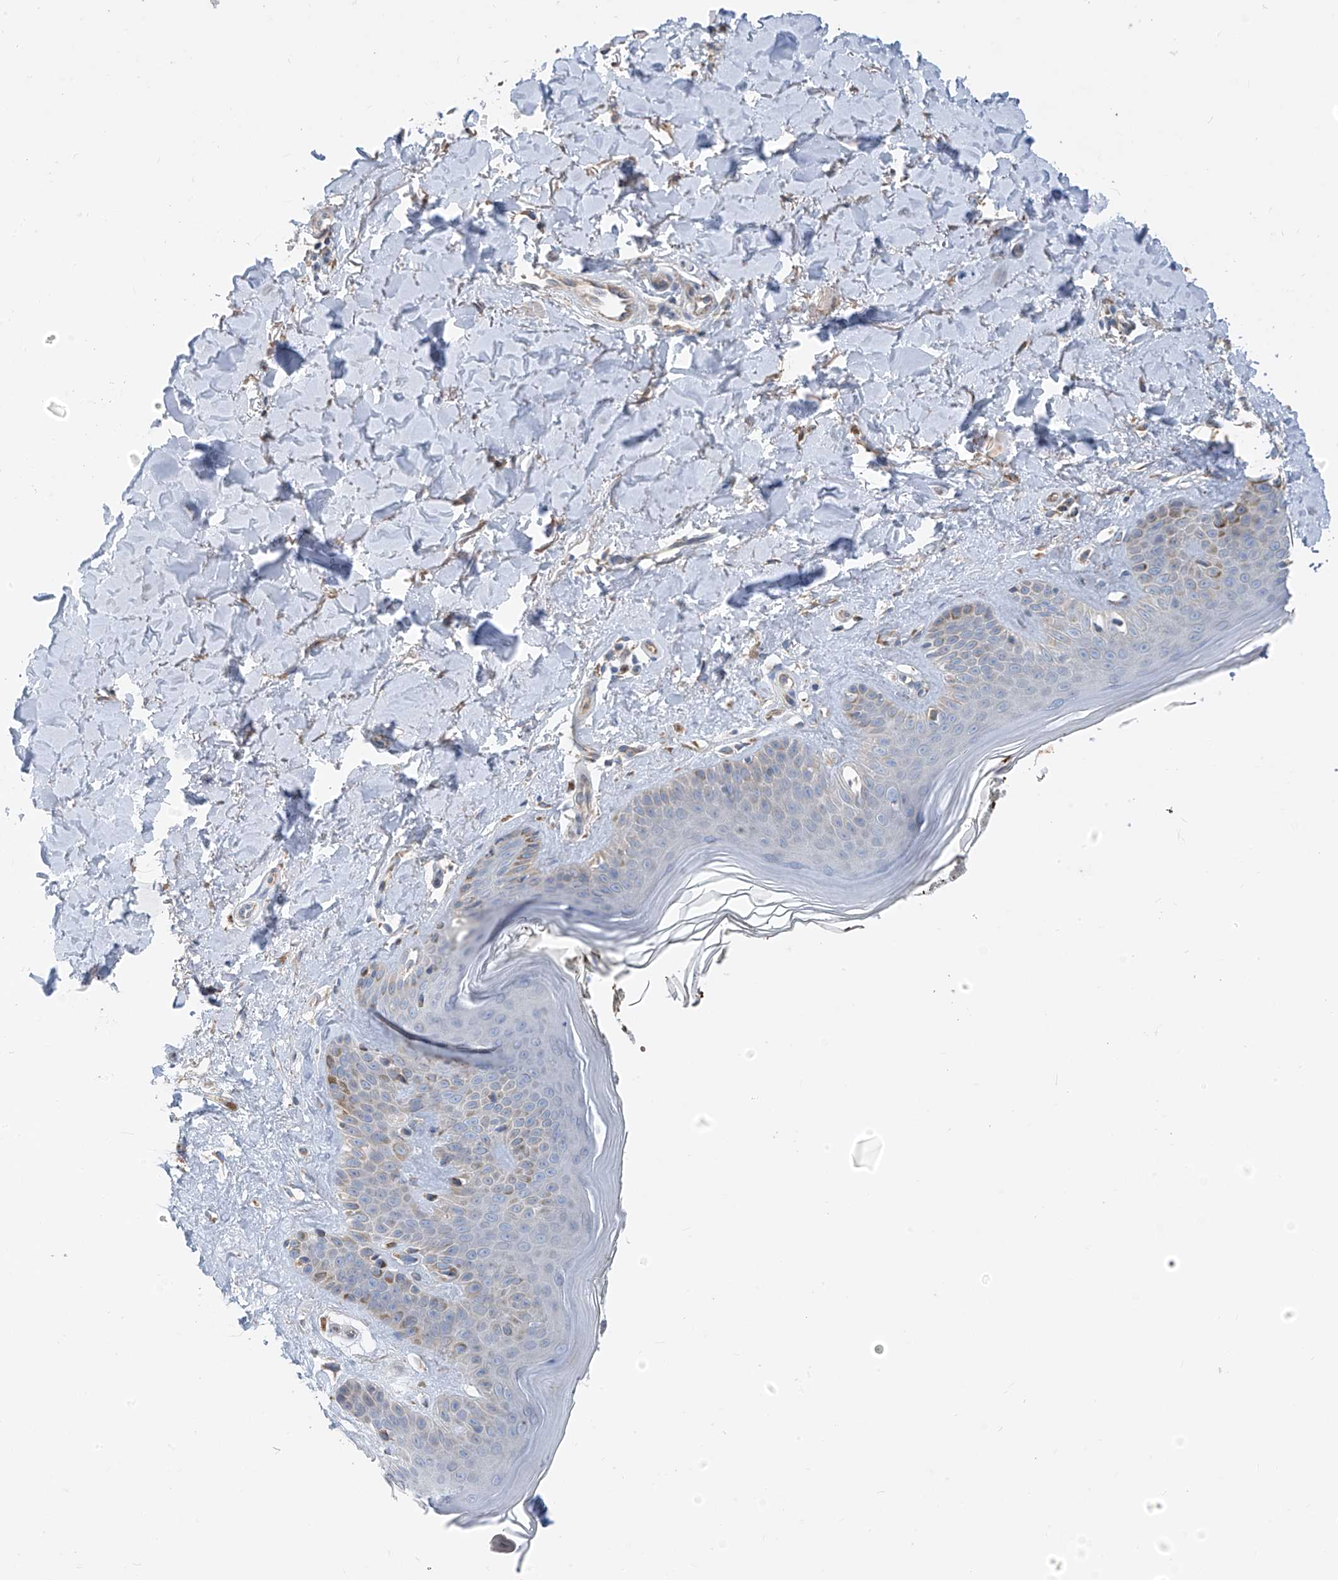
{"staining": {"intensity": "negative", "quantity": "none", "location": "none"}, "tissue": "skin", "cell_type": "Fibroblasts", "image_type": "normal", "snomed": [{"axis": "morphology", "description": "Normal tissue, NOS"}, {"axis": "topography", "description": "Skin"}], "caption": "Immunohistochemistry image of benign skin stained for a protein (brown), which exhibits no staining in fibroblasts.", "gene": "EOMES", "patient": {"sex": "female", "age": 64}}